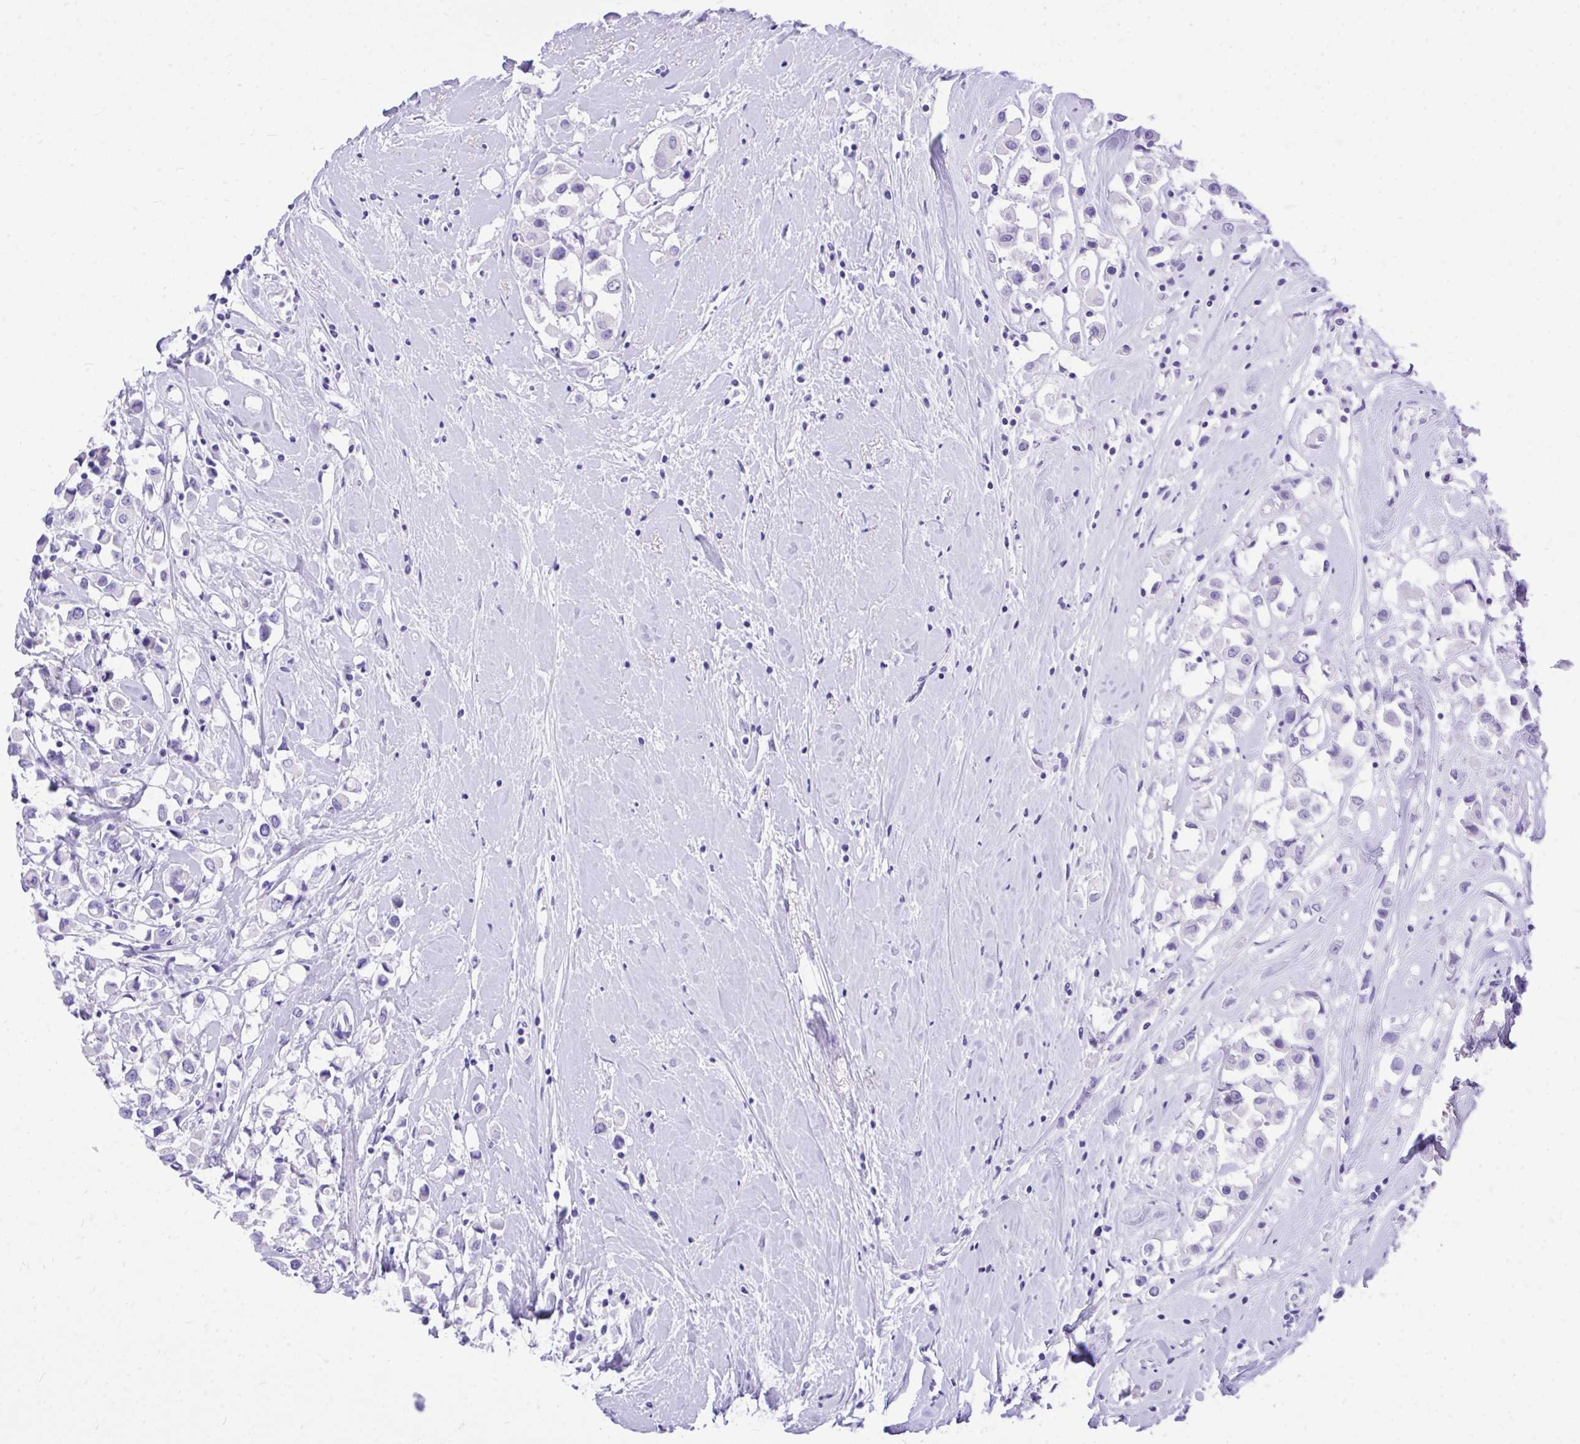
{"staining": {"intensity": "negative", "quantity": "none", "location": "none"}, "tissue": "breast cancer", "cell_type": "Tumor cells", "image_type": "cancer", "snomed": [{"axis": "morphology", "description": "Duct carcinoma"}, {"axis": "topography", "description": "Breast"}], "caption": "The immunohistochemistry photomicrograph has no significant positivity in tumor cells of infiltrating ductal carcinoma (breast) tissue.", "gene": "MON1A", "patient": {"sex": "female", "age": 61}}